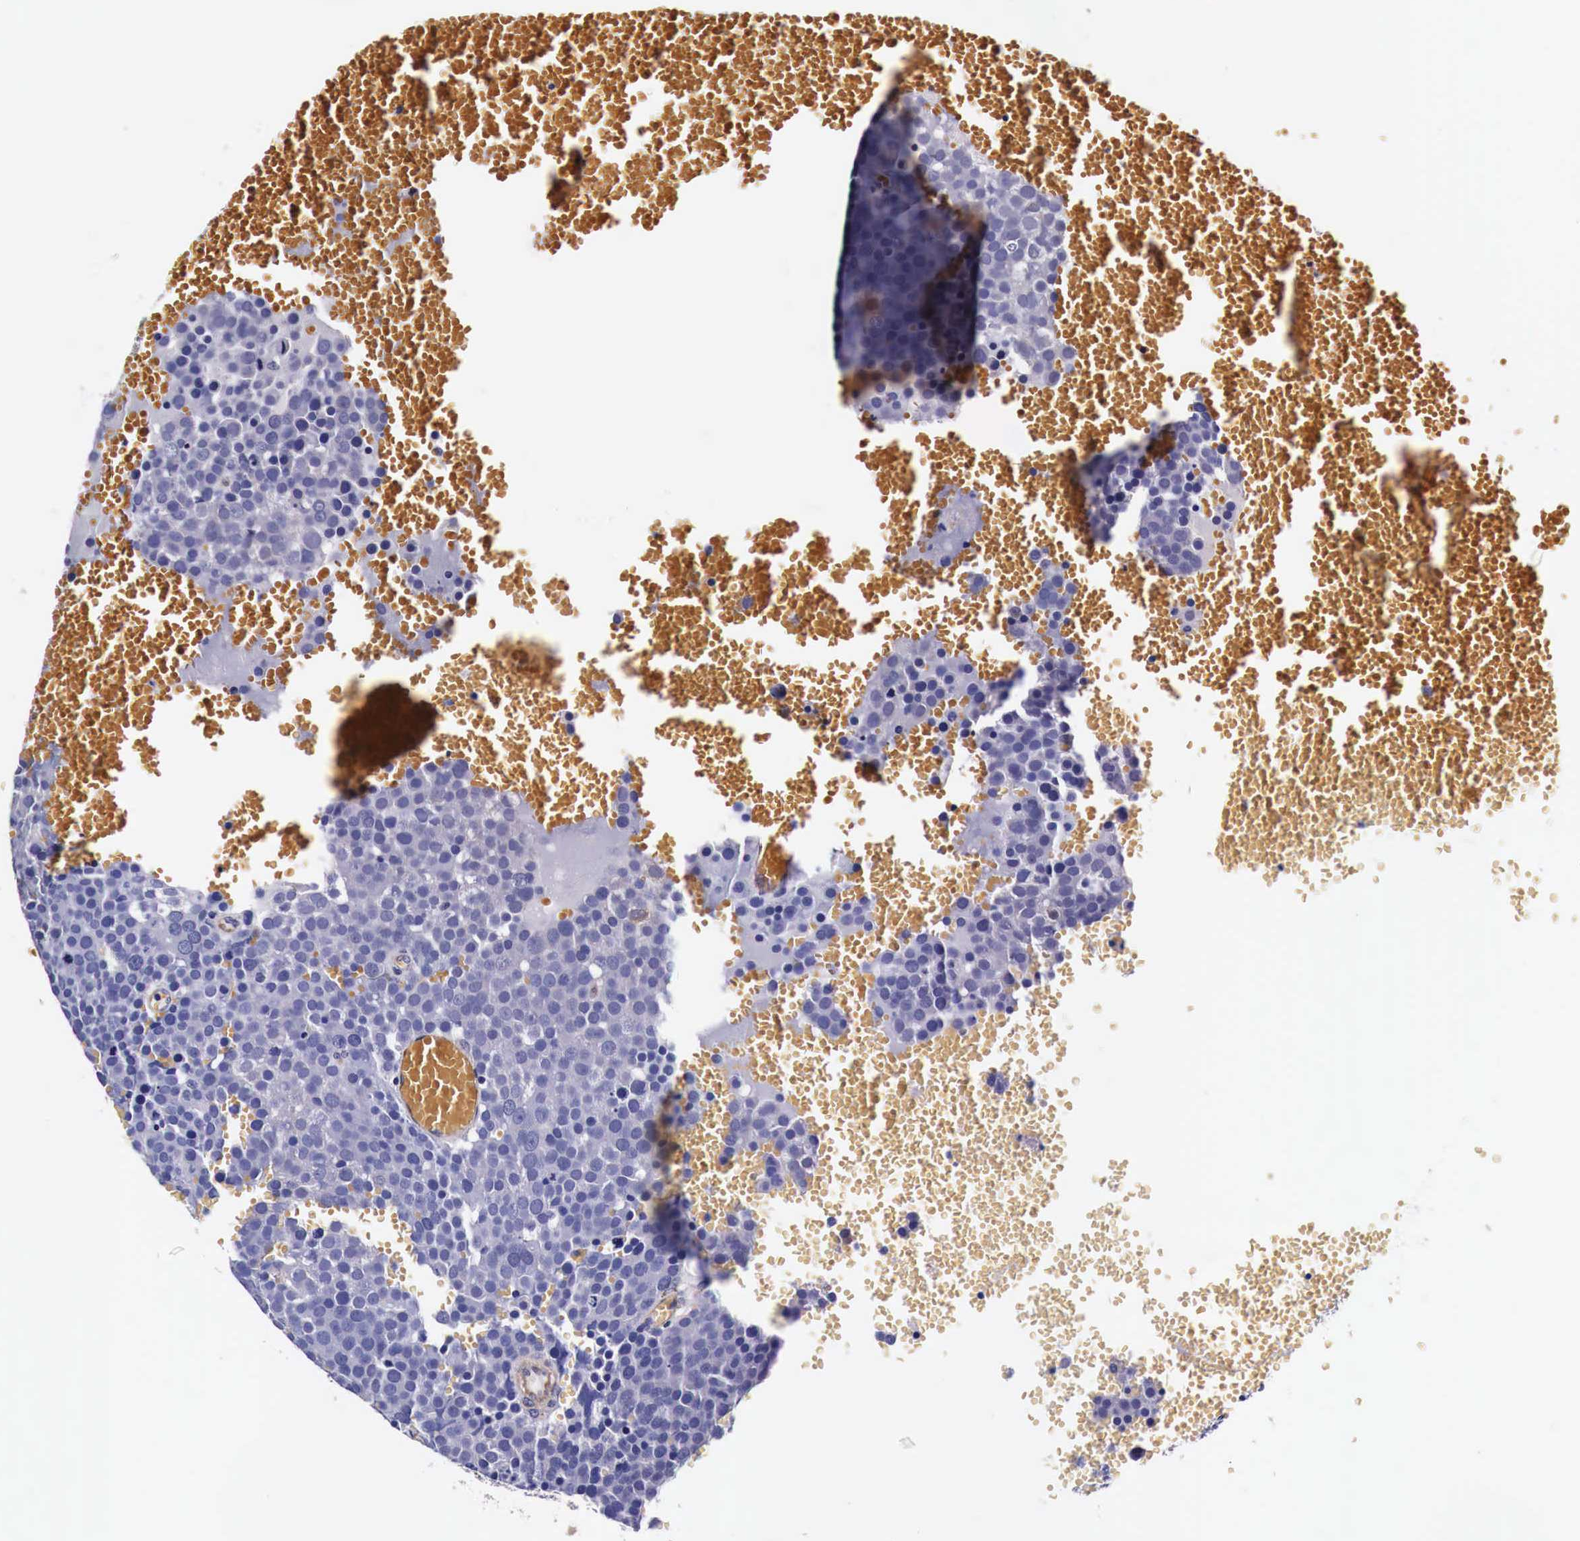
{"staining": {"intensity": "negative", "quantity": "none", "location": "none"}, "tissue": "testis cancer", "cell_type": "Tumor cells", "image_type": "cancer", "snomed": [{"axis": "morphology", "description": "Seminoma, NOS"}, {"axis": "topography", "description": "Testis"}], "caption": "Tumor cells are negative for brown protein staining in testis cancer (seminoma).", "gene": "HSPB1", "patient": {"sex": "male", "age": 71}}